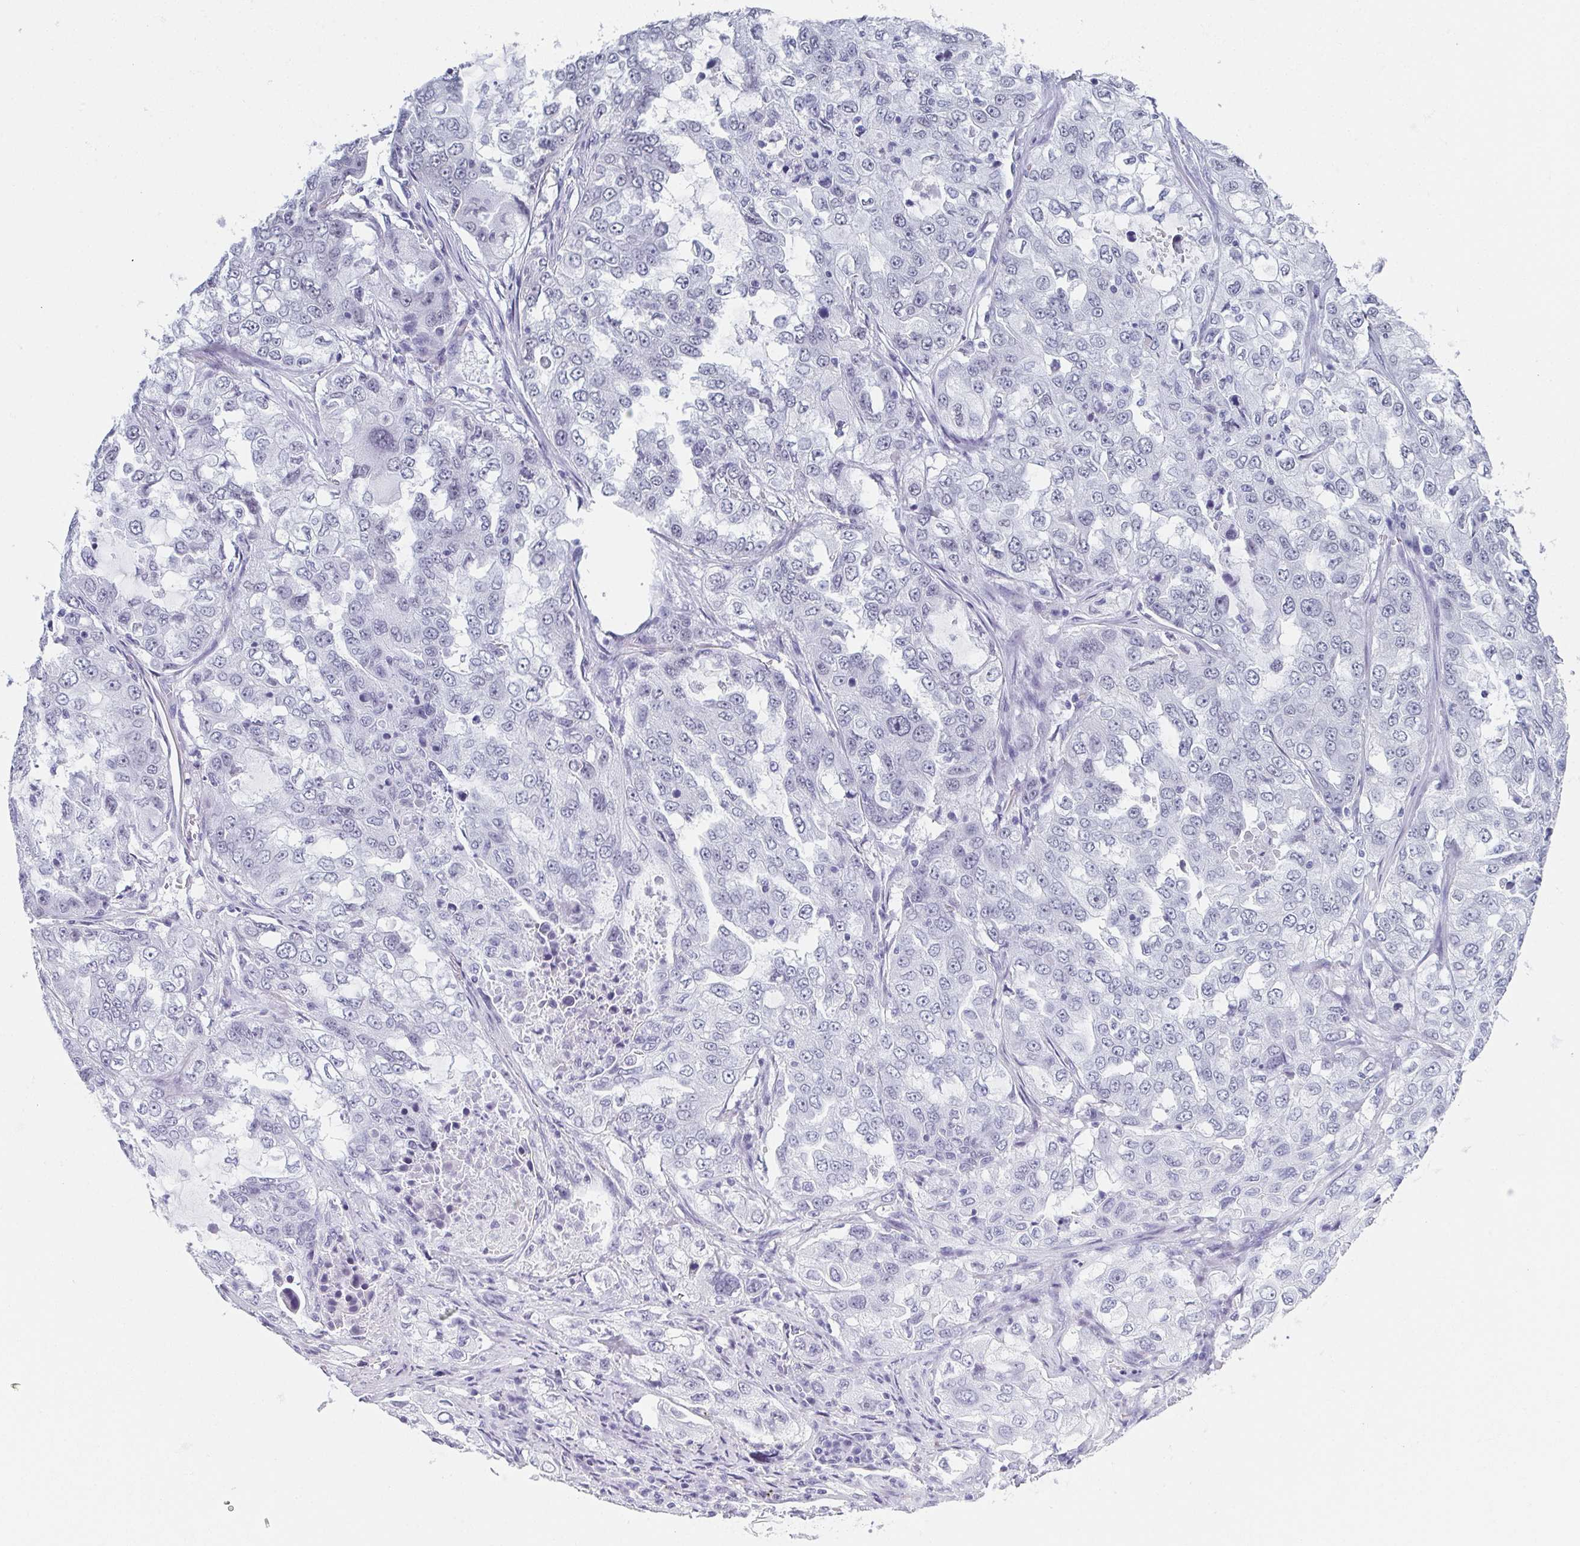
{"staining": {"intensity": "negative", "quantity": "none", "location": "none"}, "tissue": "lung cancer", "cell_type": "Tumor cells", "image_type": "cancer", "snomed": [{"axis": "morphology", "description": "Adenocarcinoma, NOS"}, {"axis": "topography", "description": "Lung"}], "caption": "Lung cancer was stained to show a protein in brown. There is no significant expression in tumor cells.", "gene": "PYCR3", "patient": {"sex": "female", "age": 61}}